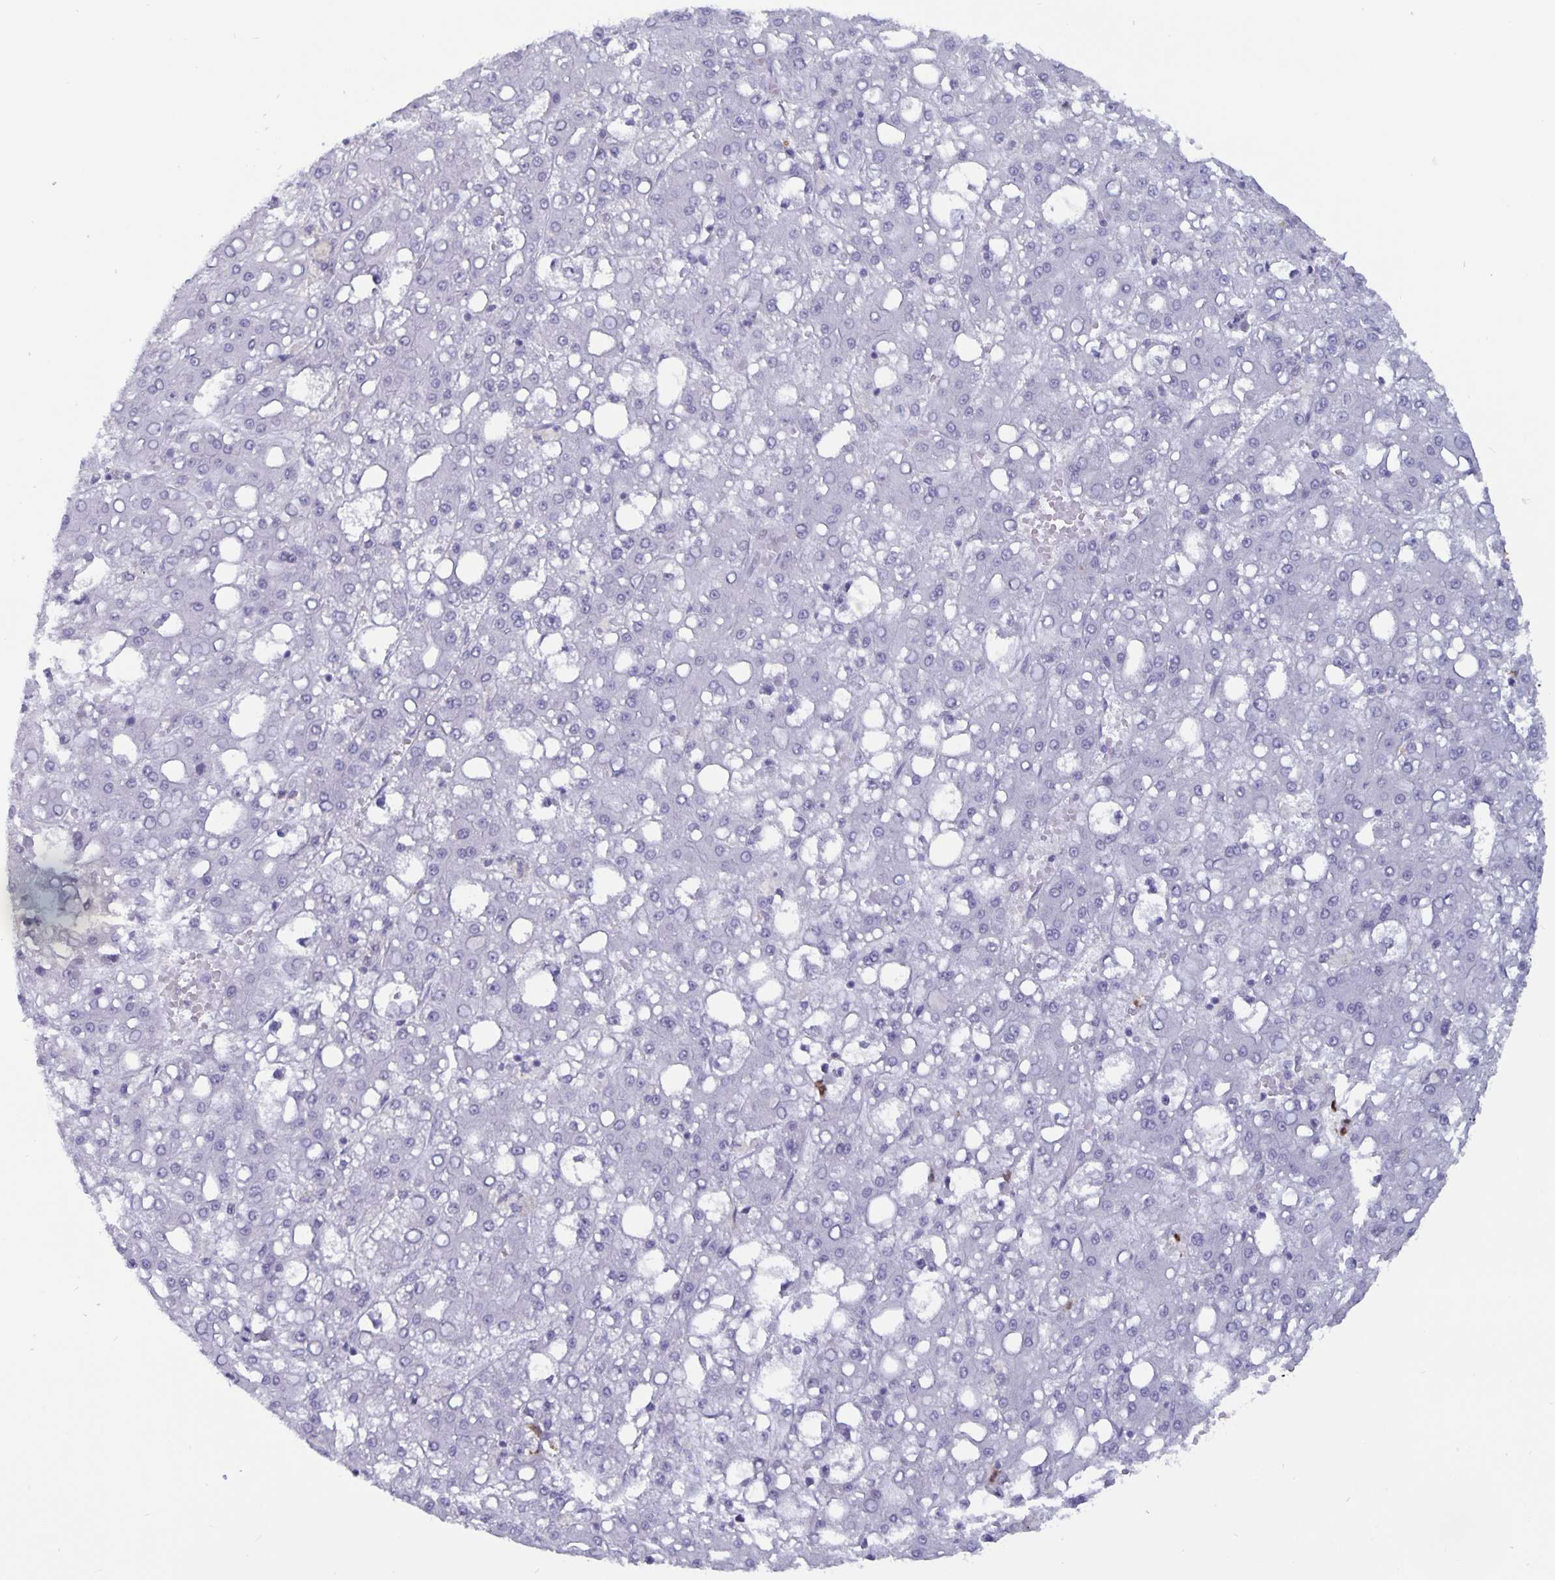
{"staining": {"intensity": "negative", "quantity": "none", "location": "none"}, "tissue": "liver cancer", "cell_type": "Tumor cells", "image_type": "cancer", "snomed": [{"axis": "morphology", "description": "Carcinoma, Hepatocellular, NOS"}, {"axis": "topography", "description": "Liver"}], "caption": "DAB immunohistochemical staining of hepatocellular carcinoma (liver) demonstrates no significant staining in tumor cells.", "gene": "PLCB3", "patient": {"sex": "male", "age": 65}}